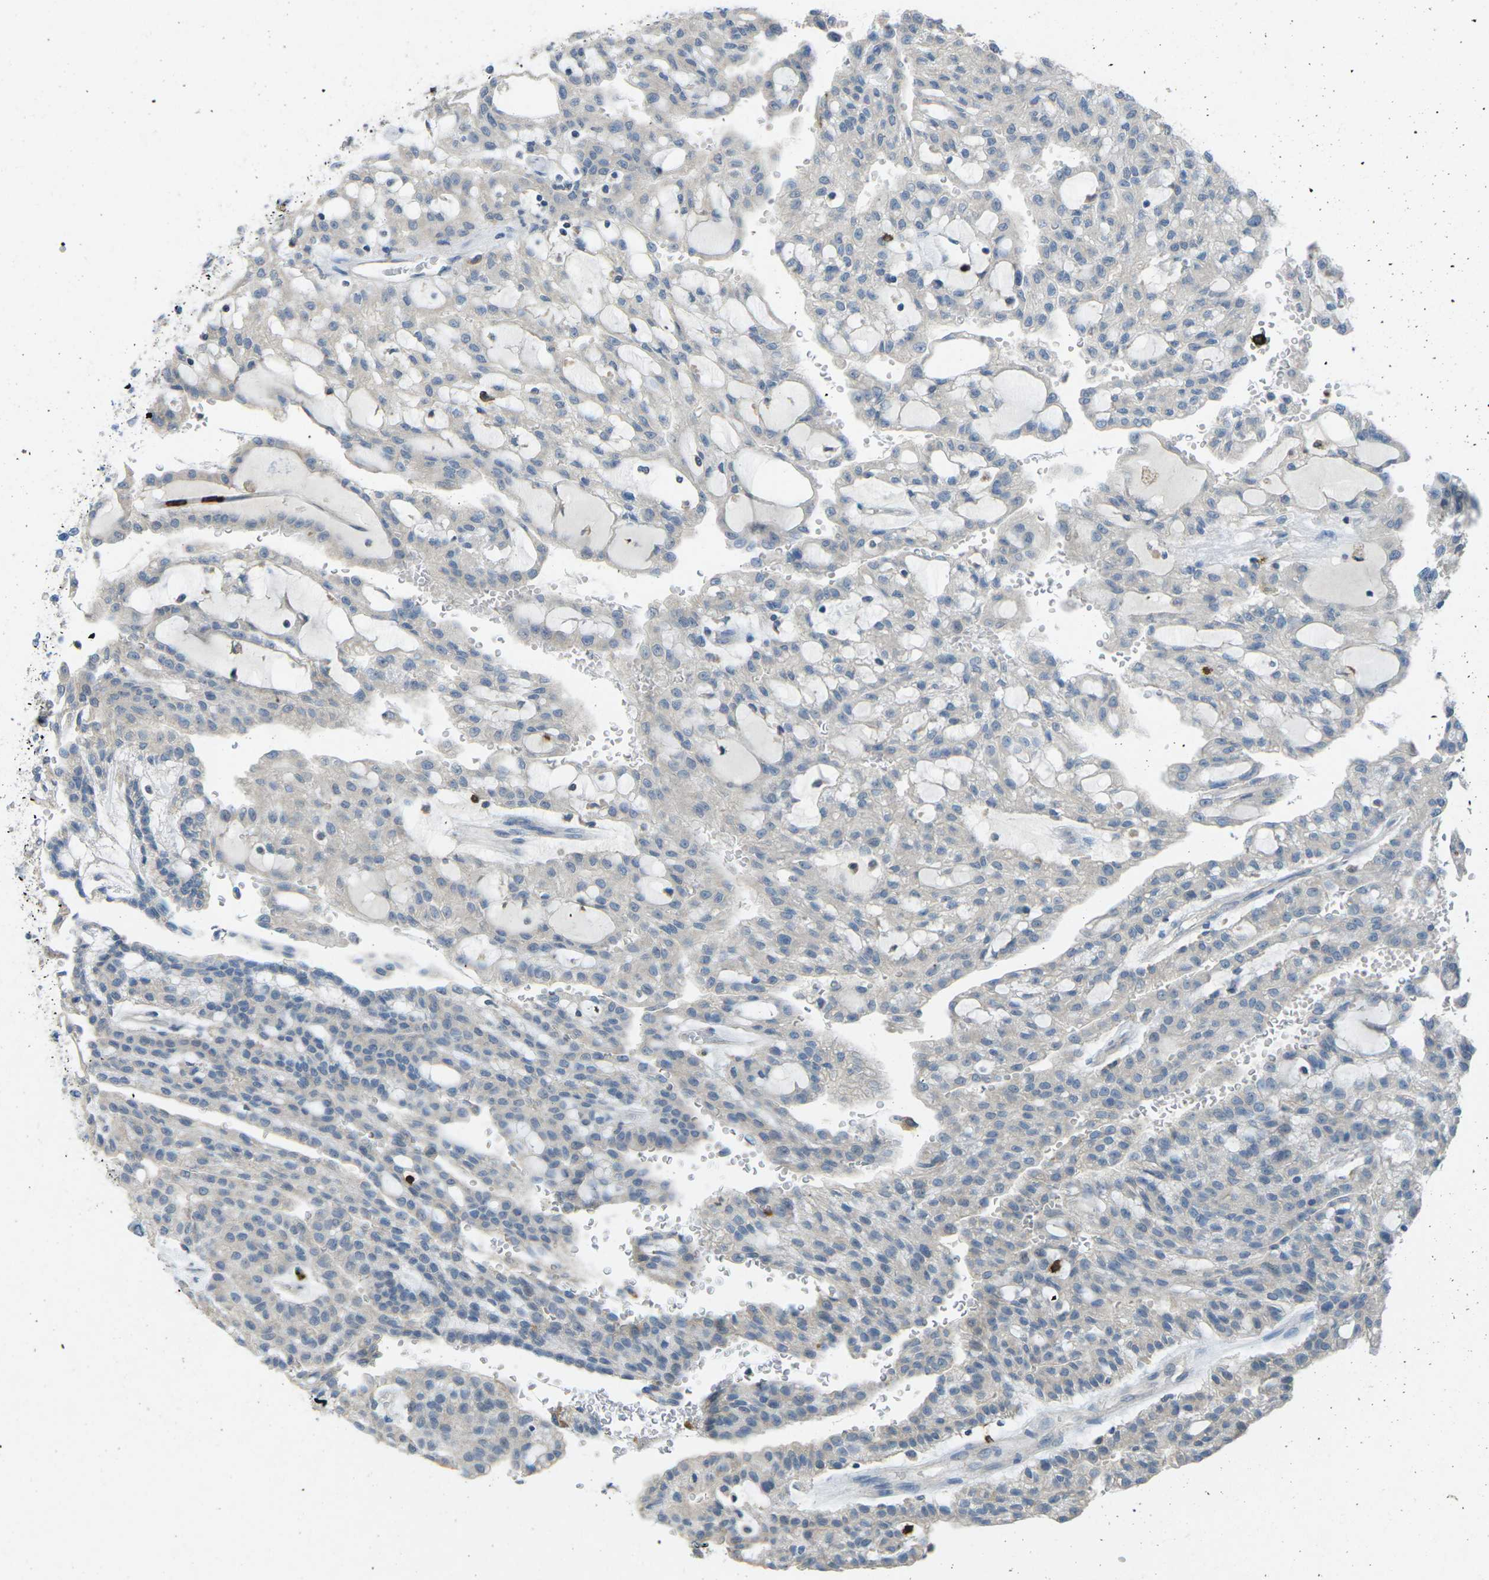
{"staining": {"intensity": "negative", "quantity": "none", "location": "none"}, "tissue": "renal cancer", "cell_type": "Tumor cells", "image_type": "cancer", "snomed": [{"axis": "morphology", "description": "Adenocarcinoma, NOS"}, {"axis": "topography", "description": "Kidney"}], "caption": "A high-resolution photomicrograph shows IHC staining of renal cancer, which demonstrates no significant positivity in tumor cells. (DAB immunohistochemistry with hematoxylin counter stain).", "gene": "CD19", "patient": {"sex": "male", "age": 63}}